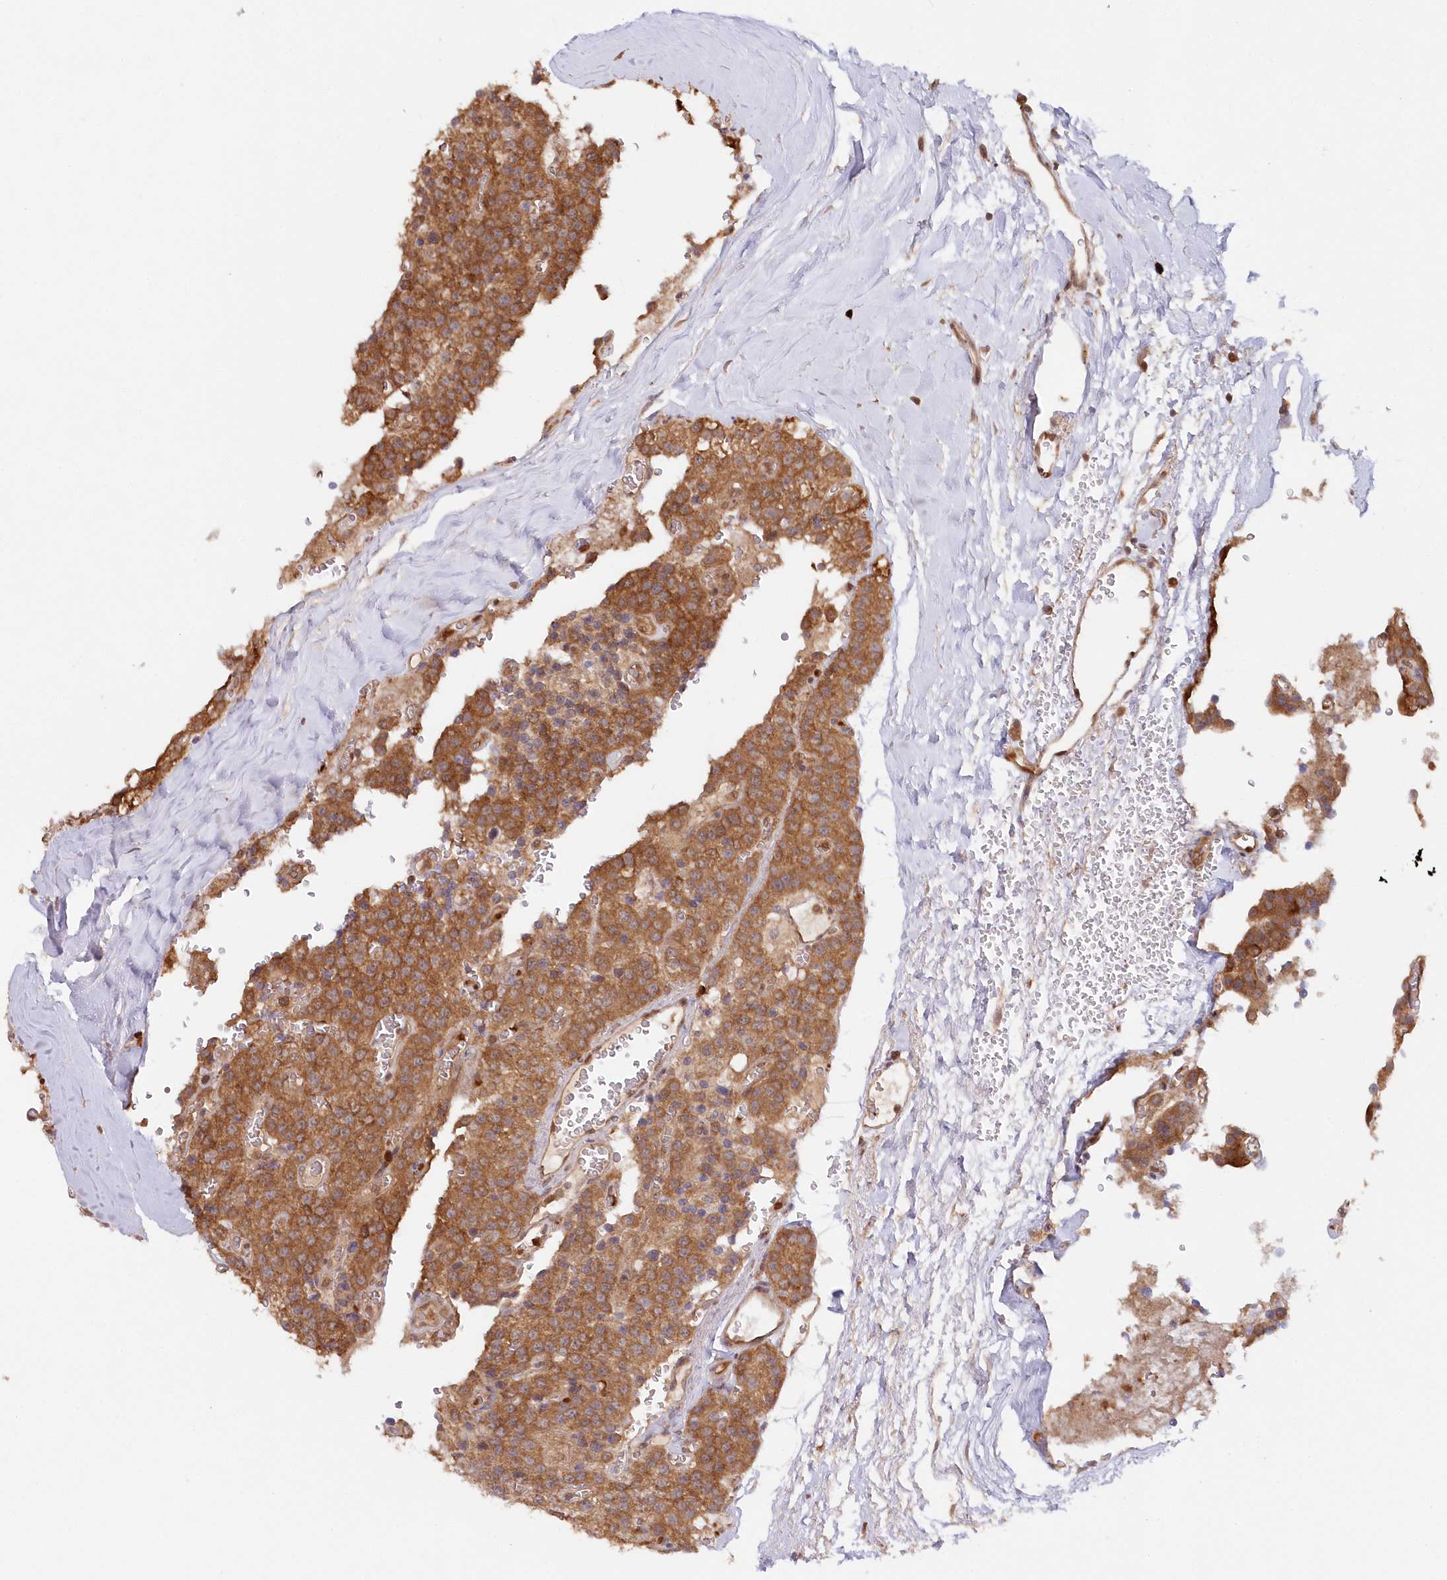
{"staining": {"intensity": "moderate", "quantity": ">75%", "location": "cytoplasmic/membranous"}, "tissue": "parathyroid gland", "cell_type": "Glandular cells", "image_type": "normal", "snomed": [{"axis": "morphology", "description": "Normal tissue, NOS"}, {"axis": "topography", "description": "Parathyroid gland"}], "caption": "IHC (DAB) staining of benign human parathyroid gland shows moderate cytoplasmic/membranous protein staining in about >75% of glandular cells.", "gene": "GBE1", "patient": {"sex": "female", "age": 64}}